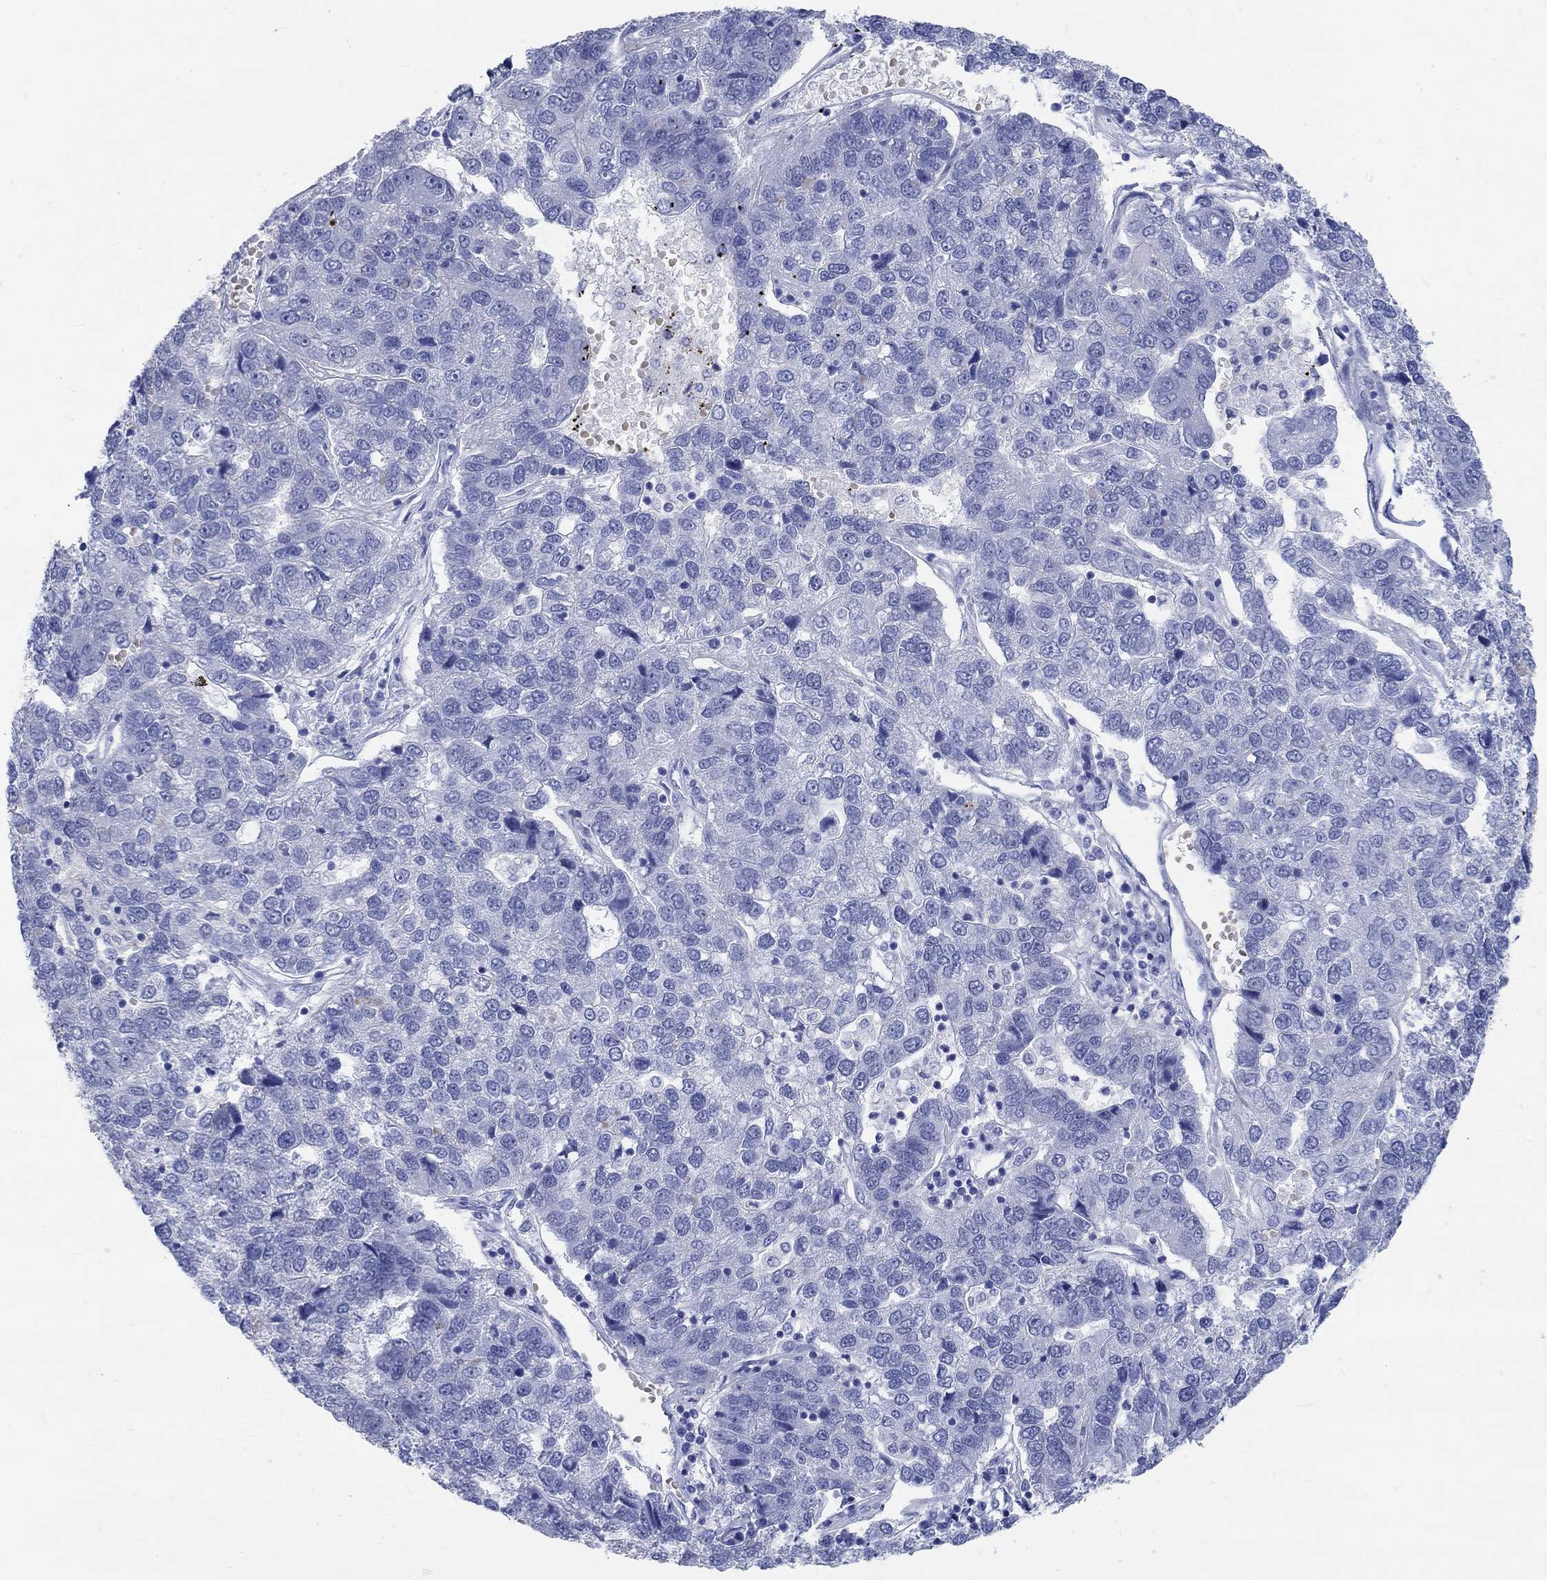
{"staining": {"intensity": "negative", "quantity": "none", "location": "none"}, "tissue": "pancreatic cancer", "cell_type": "Tumor cells", "image_type": "cancer", "snomed": [{"axis": "morphology", "description": "Adenocarcinoma, NOS"}, {"axis": "topography", "description": "Pancreas"}], "caption": "Immunohistochemistry of pancreatic cancer (adenocarcinoma) reveals no expression in tumor cells. (DAB (3,3'-diaminobenzidine) immunohistochemistry (IHC) visualized using brightfield microscopy, high magnification).", "gene": "GRIA3", "patient": {"sex": "female", "age": 61}}